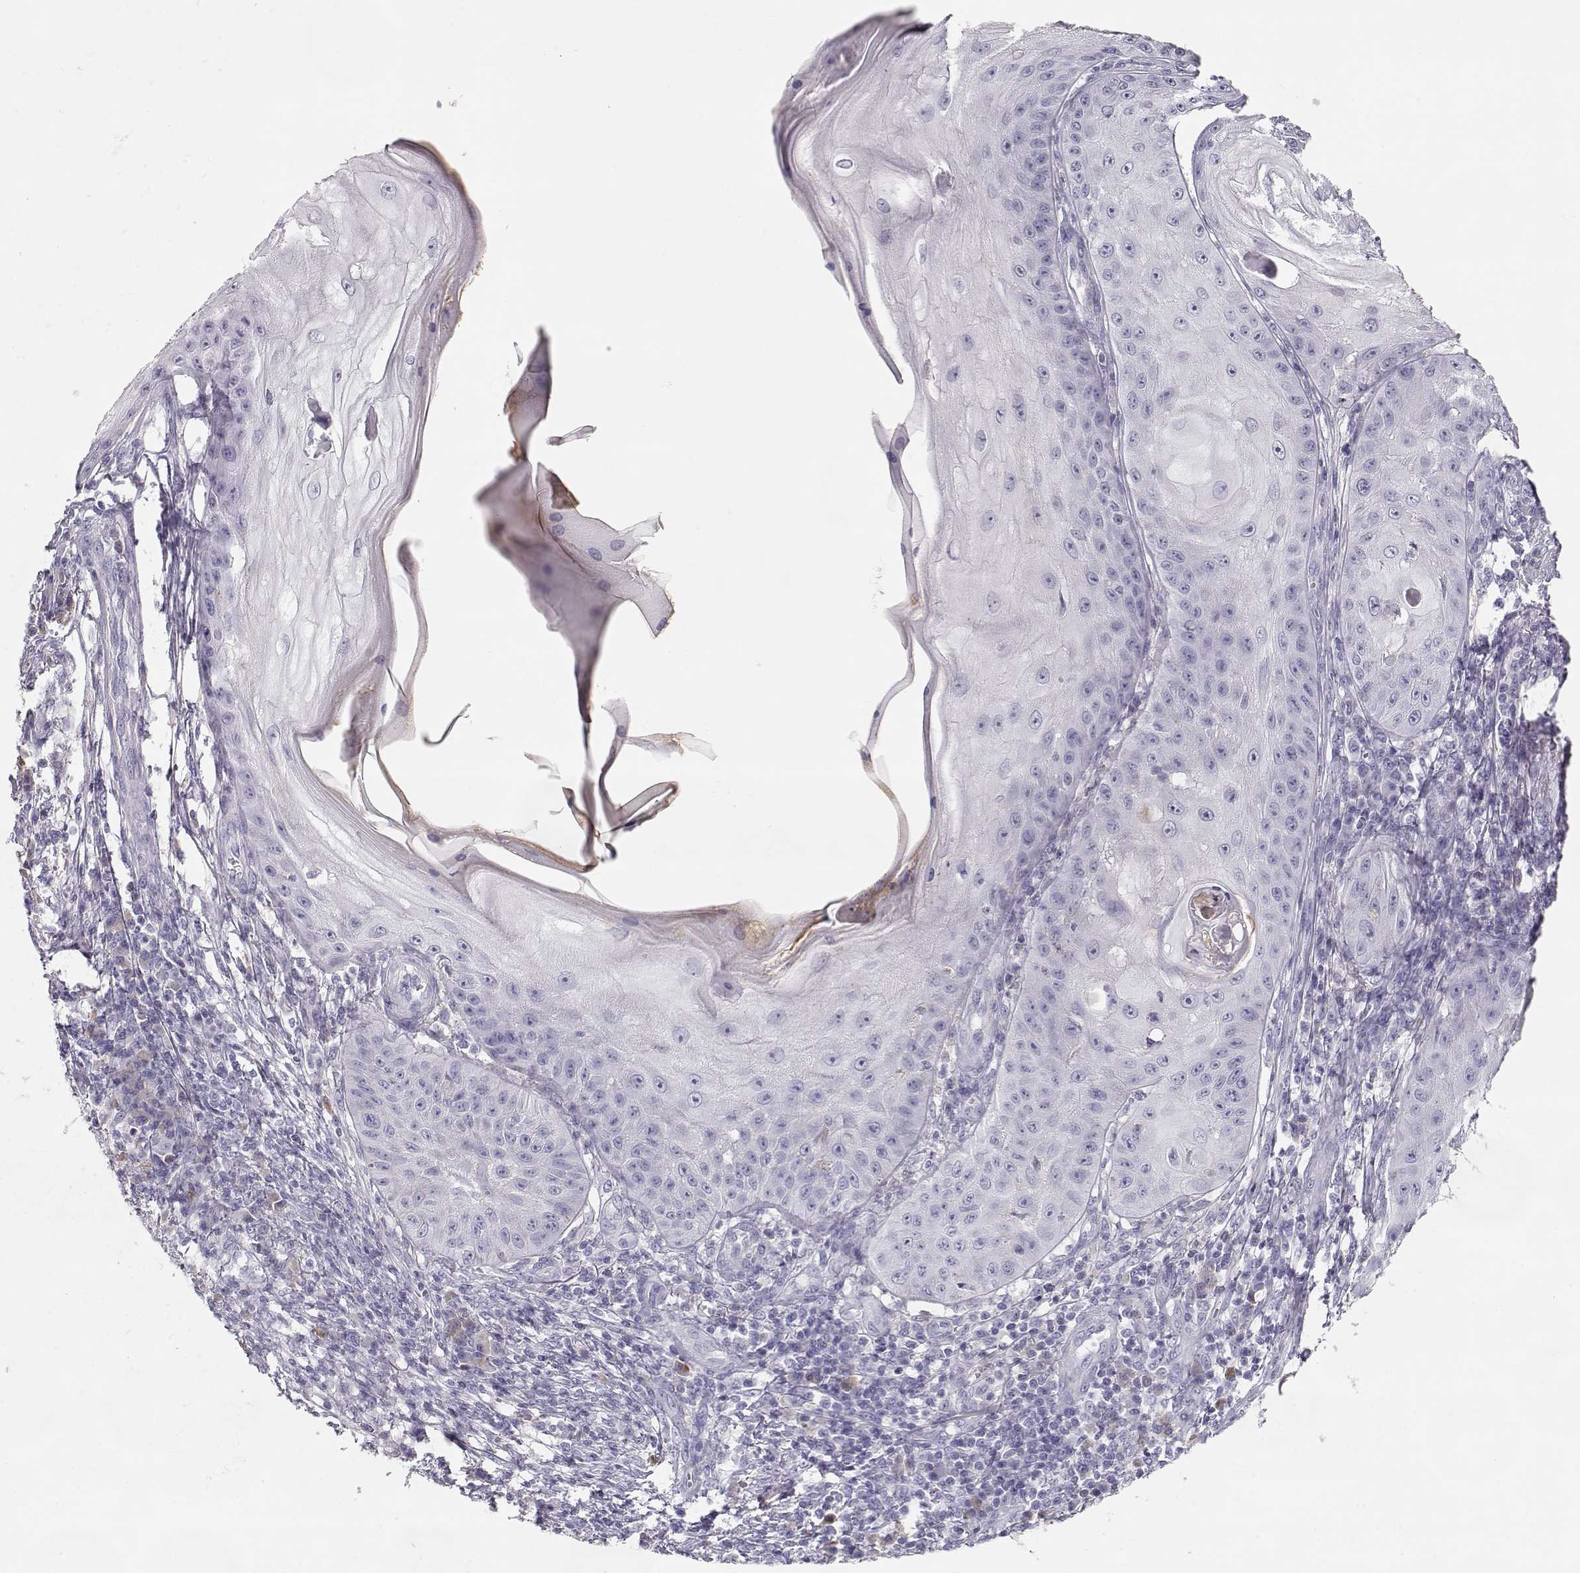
{"staining": {"intensity": "negative", "quantity": "none", "location": "none"}, "tissue": "skin cancer", "cell_type": "Tumor cells", "image_type": "cancer", "snomed": [{"axis": "morphology", "description": "Squamous cell carcinoma, NOS"}, {"axis": "topography", "description": "Skin"}], "caption": "This is an immunohistochemistry (IHC) photomicrograph of skin squamous cell carcinoma. There is no expression in tumor cells.", "gene": "SLCO6A1", "patient": {"sex": "male", "age": 70}}